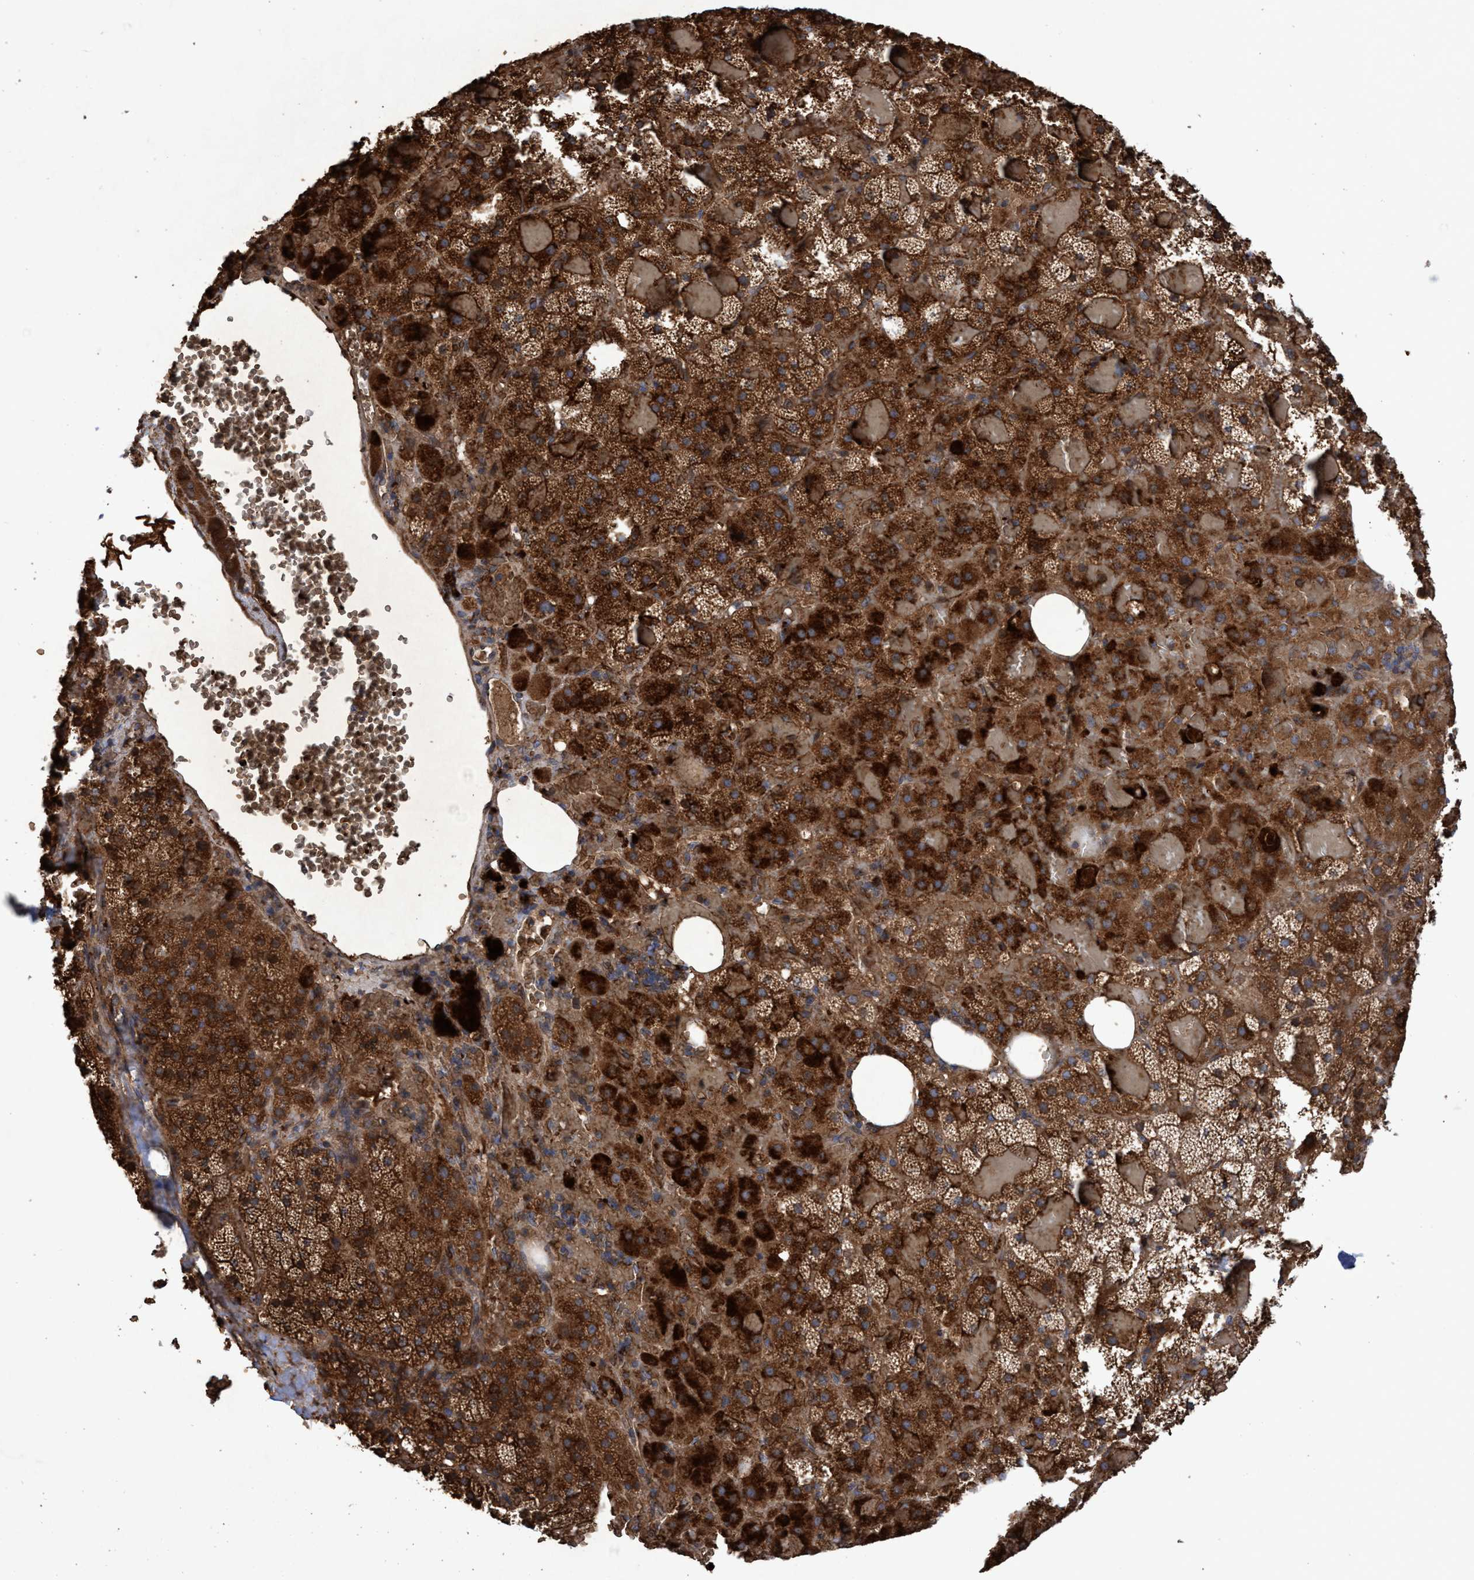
{"staining": {"intensity": "strong", "quantity": ">75%", "location": "cytoplasmic/membranous"}, "tissue": "adrenal gland", "cell_type": "Glandular cells", "image_type": "normal", "snomed": [{"axis": "morphology", "description": "Normal tissue, NOS"}, {"axis": "topography", "description": "Adrenal gland"}], "caption": "About >75% of glandular cells in normal adrenal gland show strong cytoplasmic/membranous protein staining as visualized by brown immunohistochemical staining.", "gene": "CHMP6", "patient": {"sex": "female", "age": 59}}